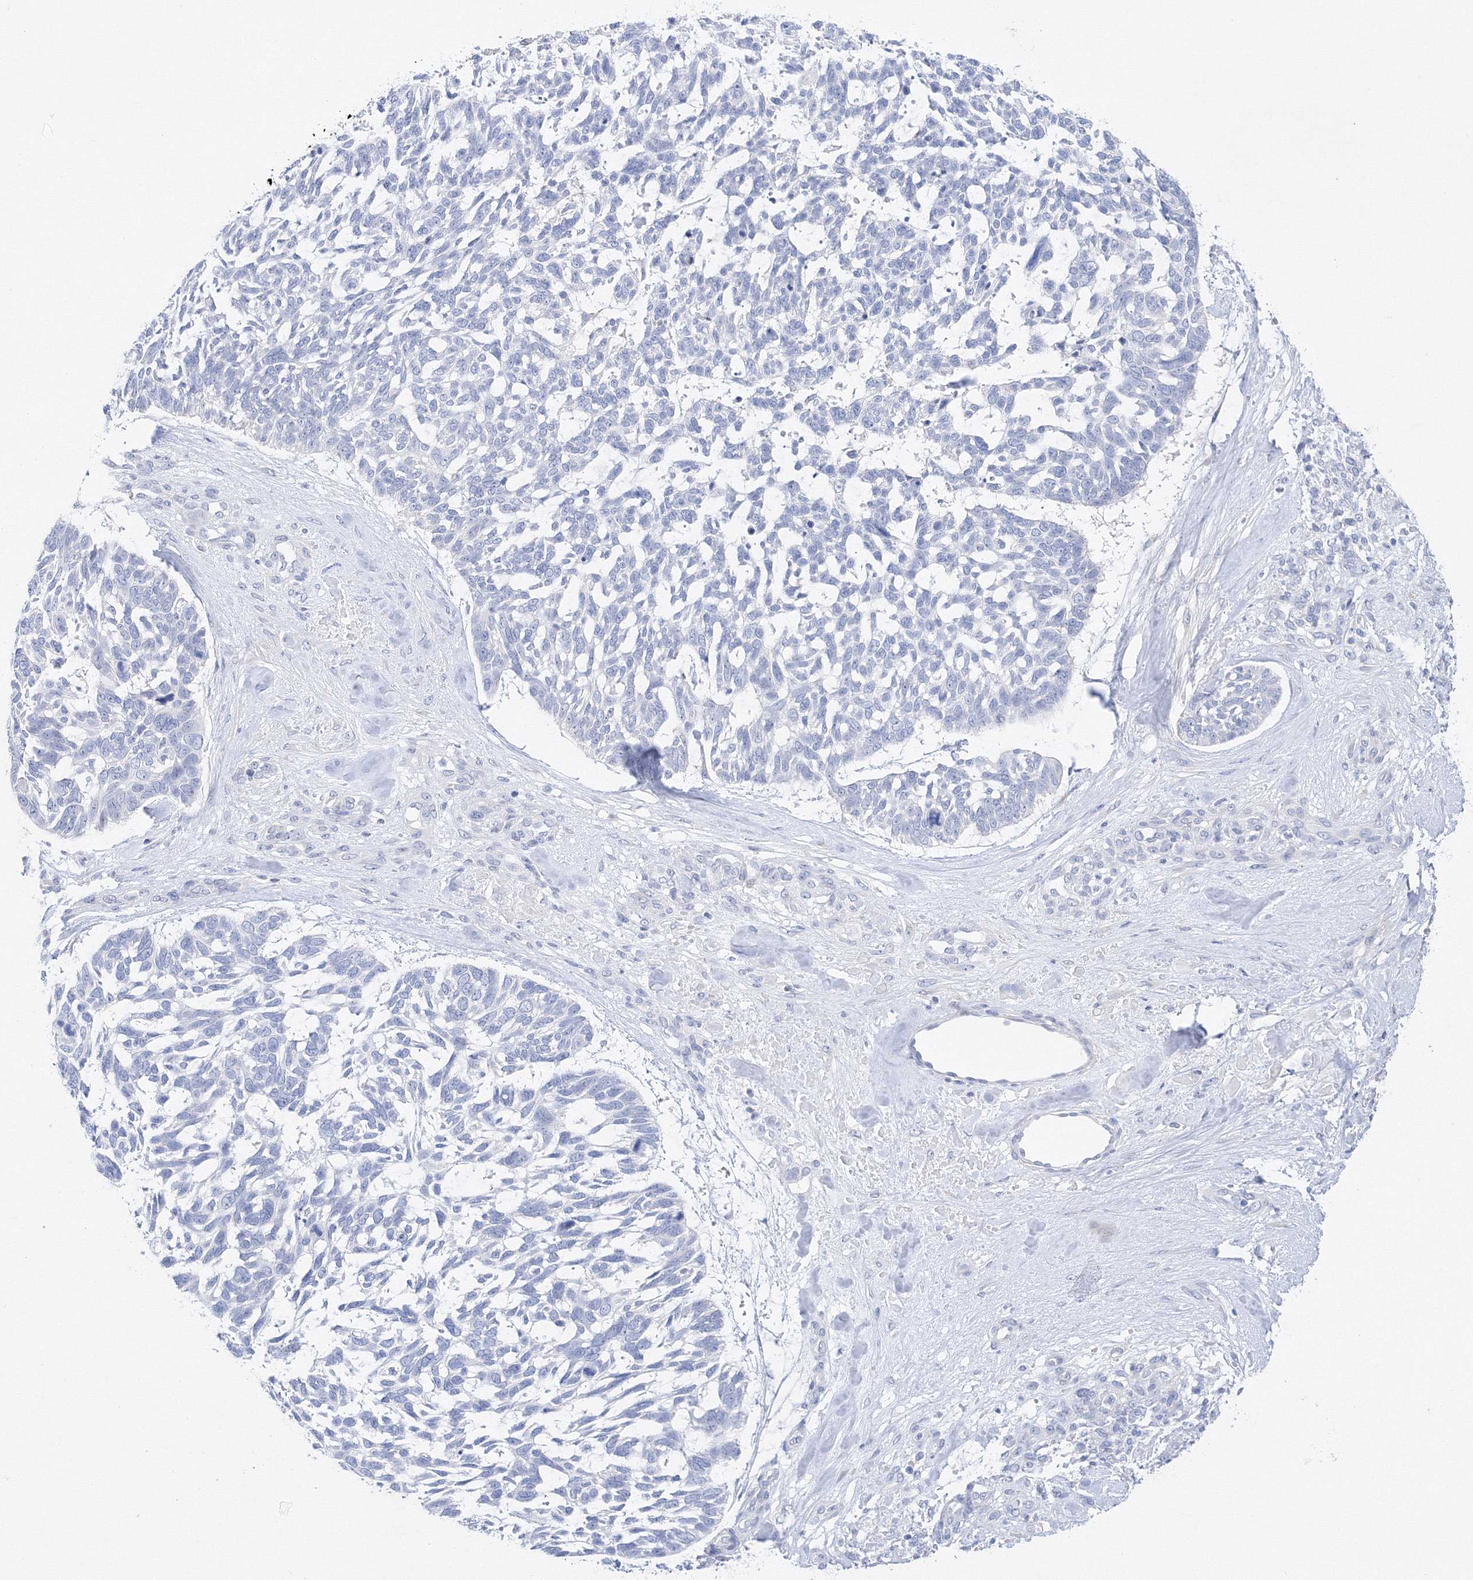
{"staining": {"intensity": "negative", "quantity": "none", "location": "none"}, "tissue": "skin cancer", "cell_type": "Tumor cells", "image_type": "cancer", "snomed": [{"axis": "morphology", "description": "Basal cell carcinoma"}, {"axis": "topography", "description": "Skin"}], "caption": "Immunohistochemistry histopathology image of basal cell carcinoma (skin) stained for a protein (brown), which shows no staining in tumor cells.", "gene": "TAMM41", "patient": {"sex": "male", "age": 88}}